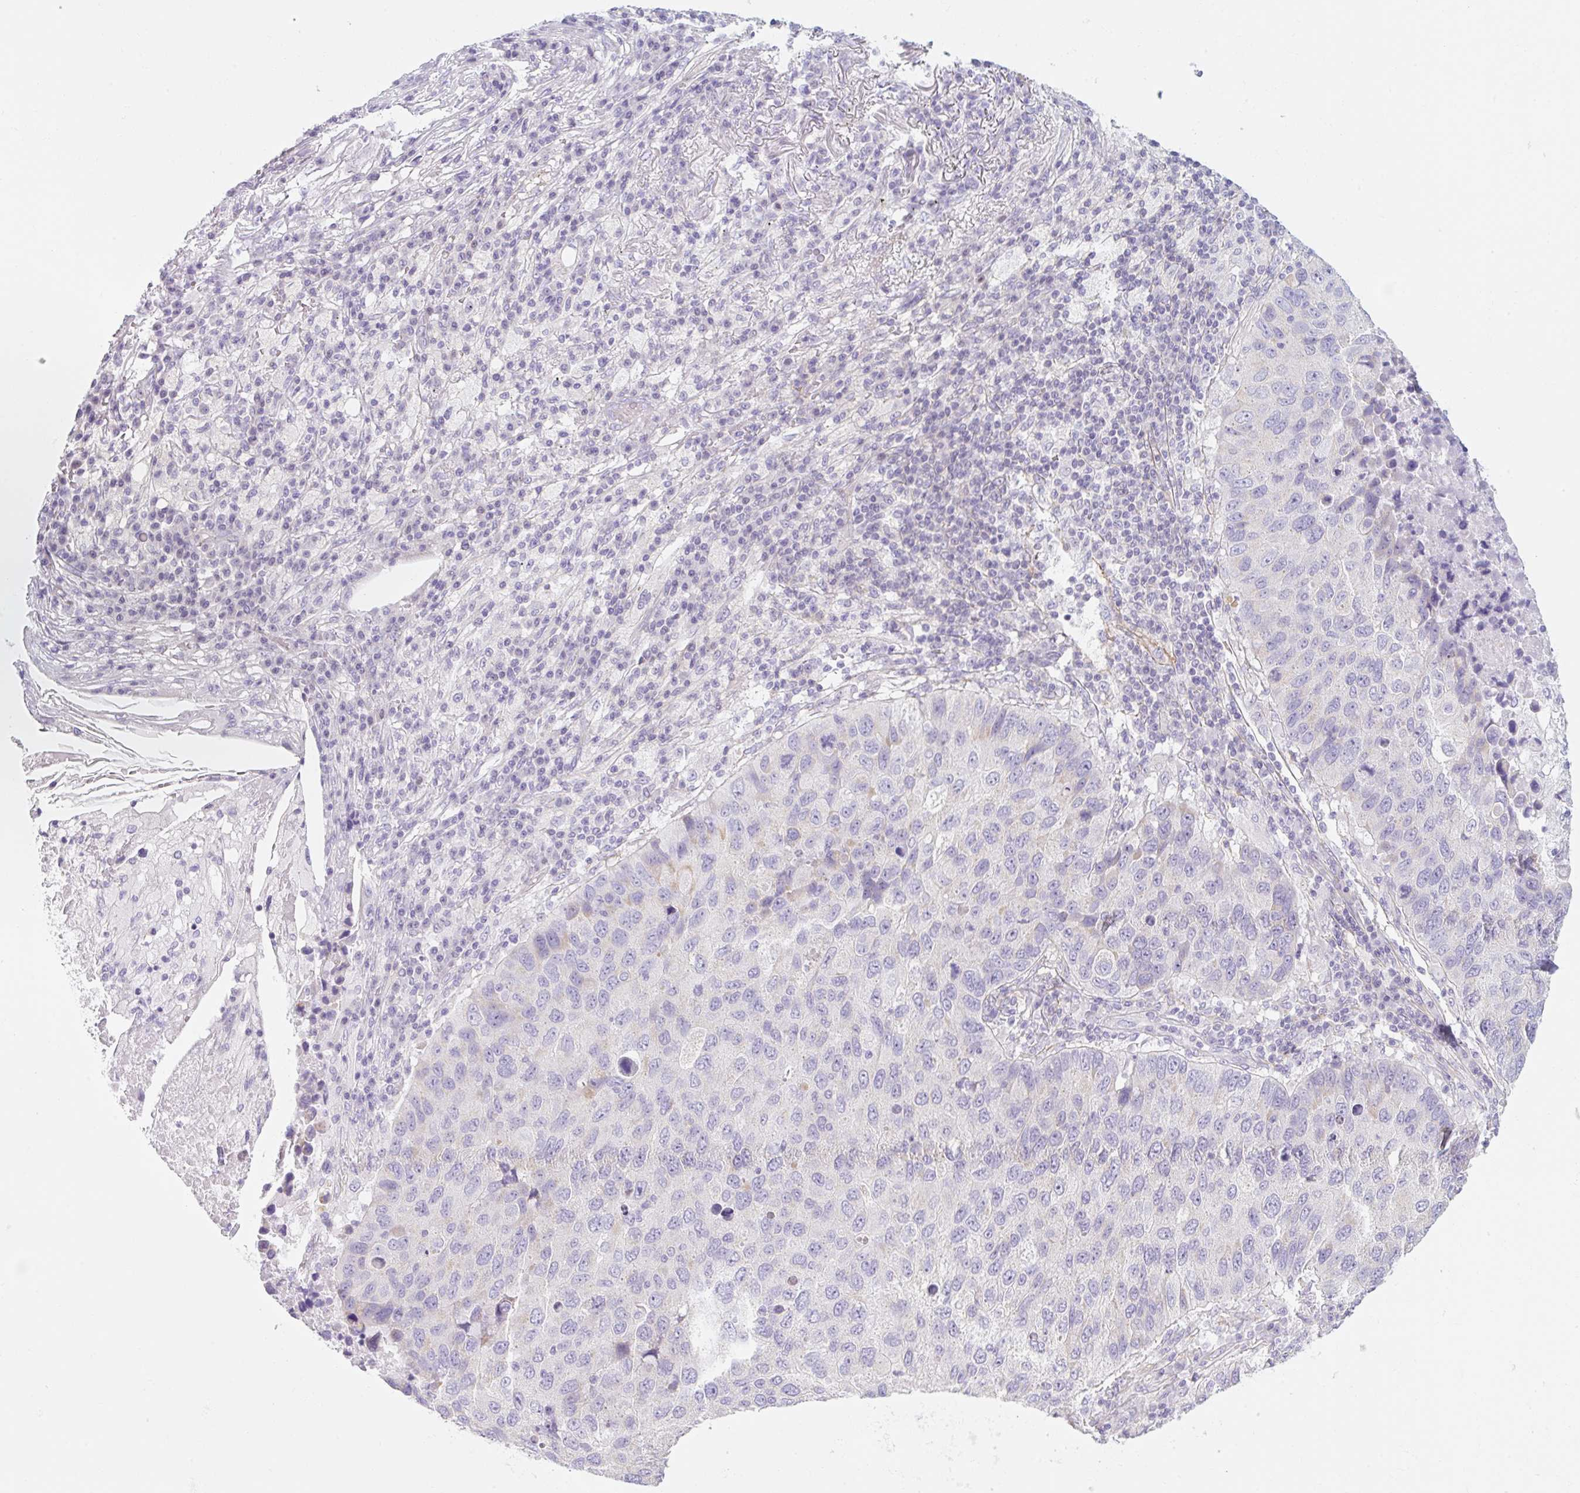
{"staining": {"intensity": "negative", "quantity": "none", "location": "none"}, "tissue": "lung cancer", "cell_type": "Tumor cells", "image_type": "cancer", "snomed": [{"axis": "morphology", "description": "Squamous cell carcinoma, NOS"}, {"axis": "topography", "description": "Lung"}], "caption": "Tumor cells show no significant expression in lung squamous cell carcinoma.", "gene": "LYVE1", "patient": {"sex": "male", "age": 73}}